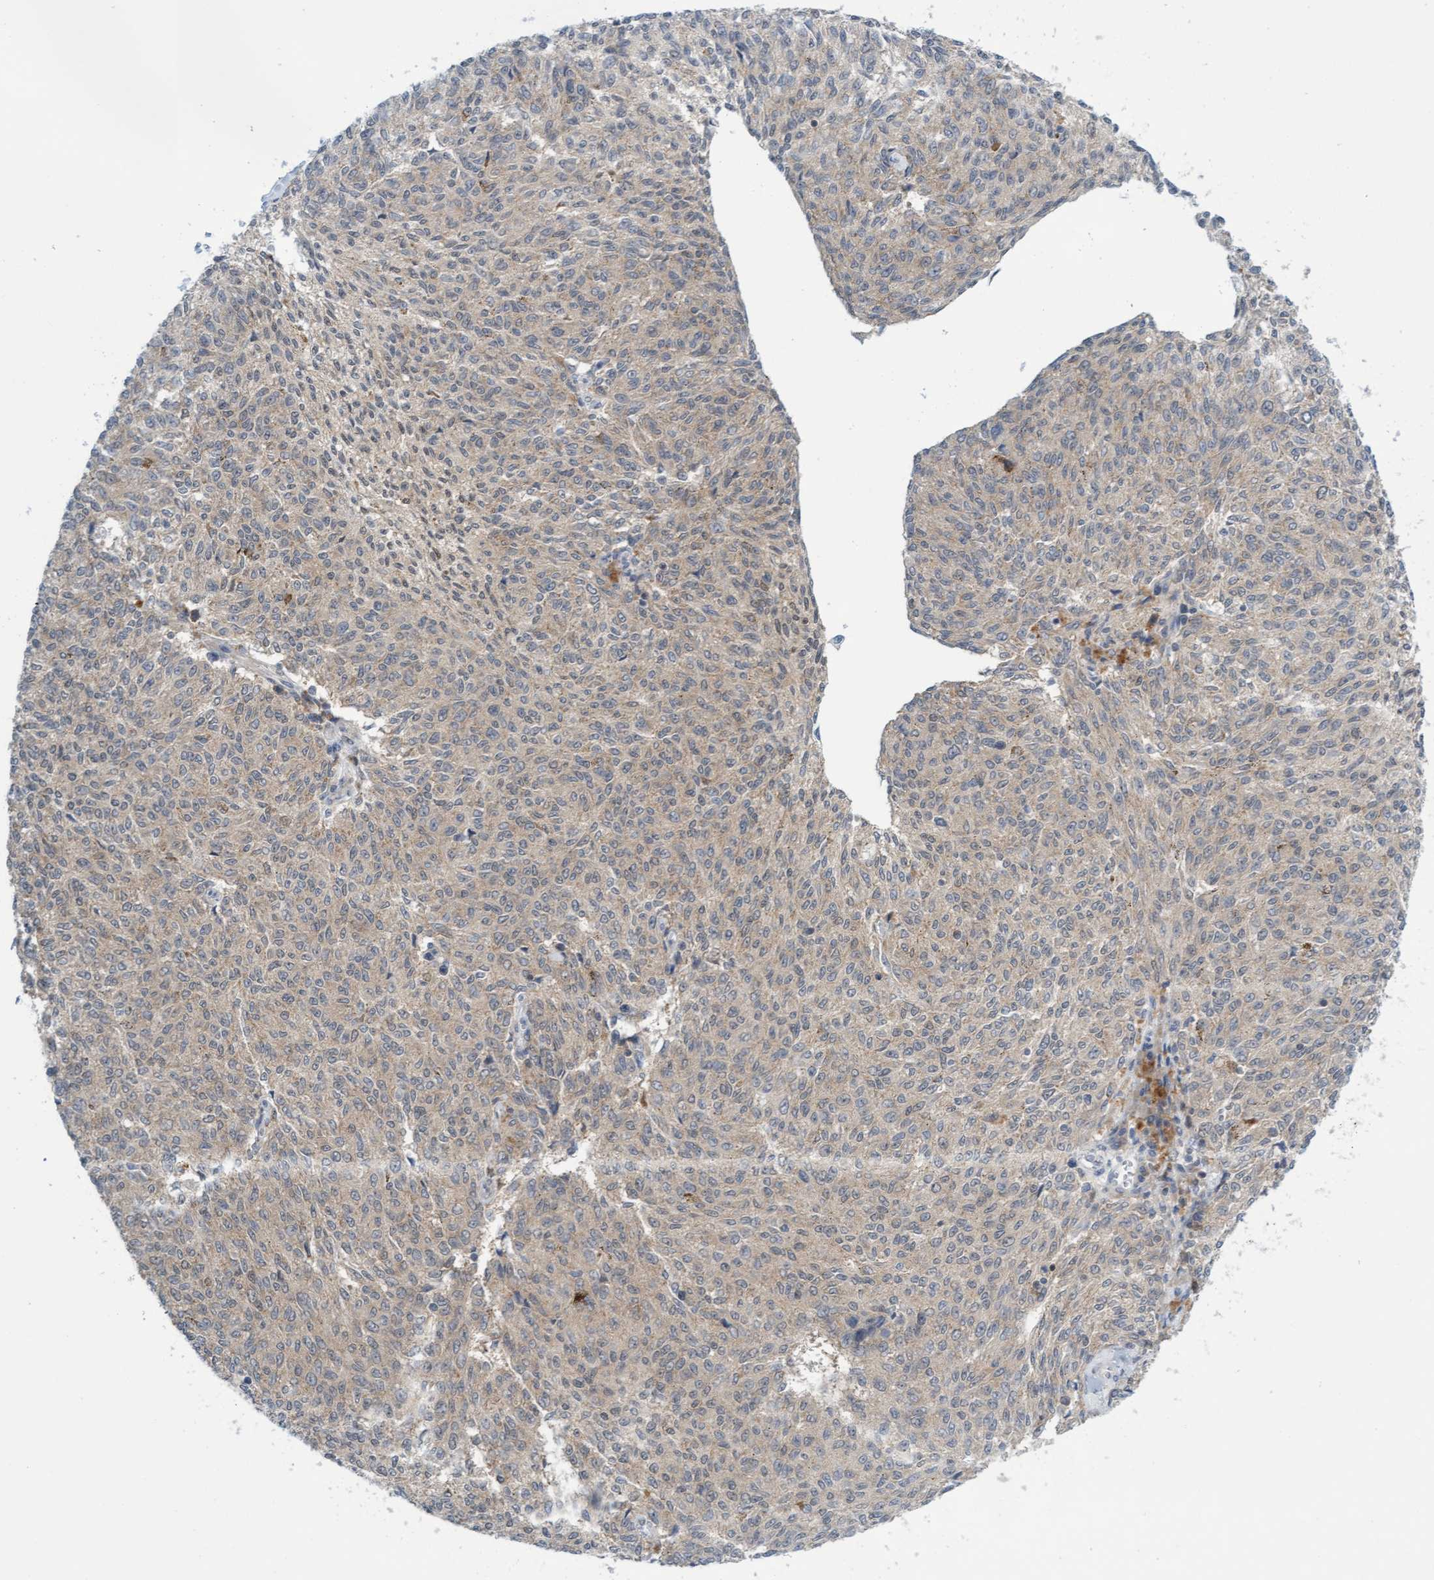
{"staining": {"intensity": "weak", "quantity": ">75%", "location": "cytoplasmic/membranous"}, "tissue": "melanoma", "cell_type": "Tumor cells", "image_type": "cancer", "snomed": [{"axis": "morphology", "description": "Malignant melanoma, NOS"}, {"axis": "topography", "description": "Skin"}], "caption": "There is low levels of weak cytoplasmic/membranous positivity in tumor cells of malignant melanoma, as demonstrated by immunohistochemical staining (brown color).", "gene": "AMZ2", "patient": {"sex": "female", "age": 72}}